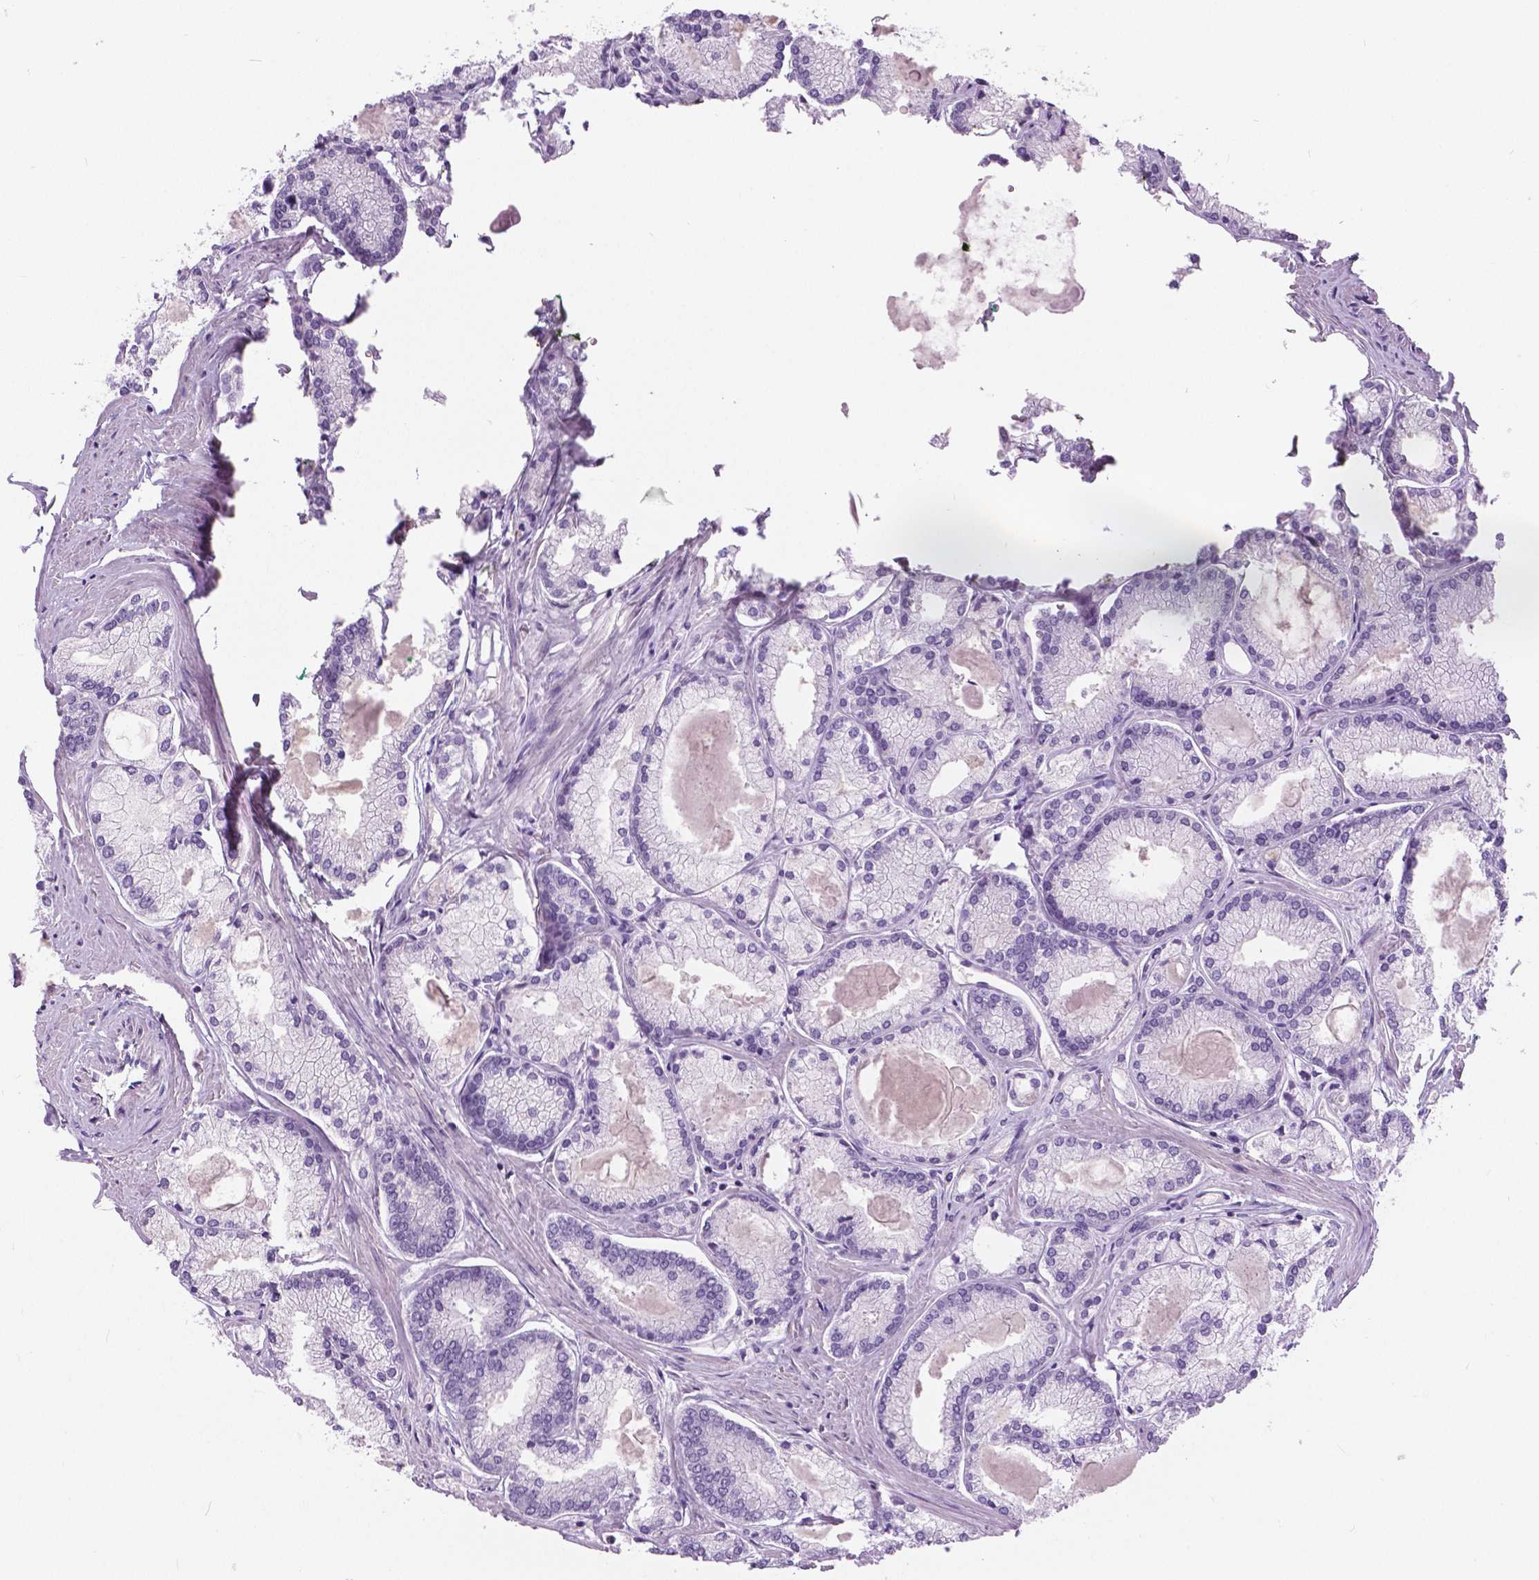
{"staining": {"intensity": "negative", "quantity": "none", "location": "none"}, "tissue": "prostate cancer", "cell_type": "Tumor cells", "image_type": "cancer", "snomed": [{"axis": "morphology", "description": "Adenocarcinoma, High grade"}, {"axis": "topography", "description": "Prostate"}], "caption": "Immunohistochemistry (IHC) micrograph of neoplastic tissue: prostate cancer stained with DAB (3,3'-diaminobenzidine) demonstrates no significant protein expression in tumor cells.", "gene": "MYOM1", "patient": {"sex": "male", "age": 68}}